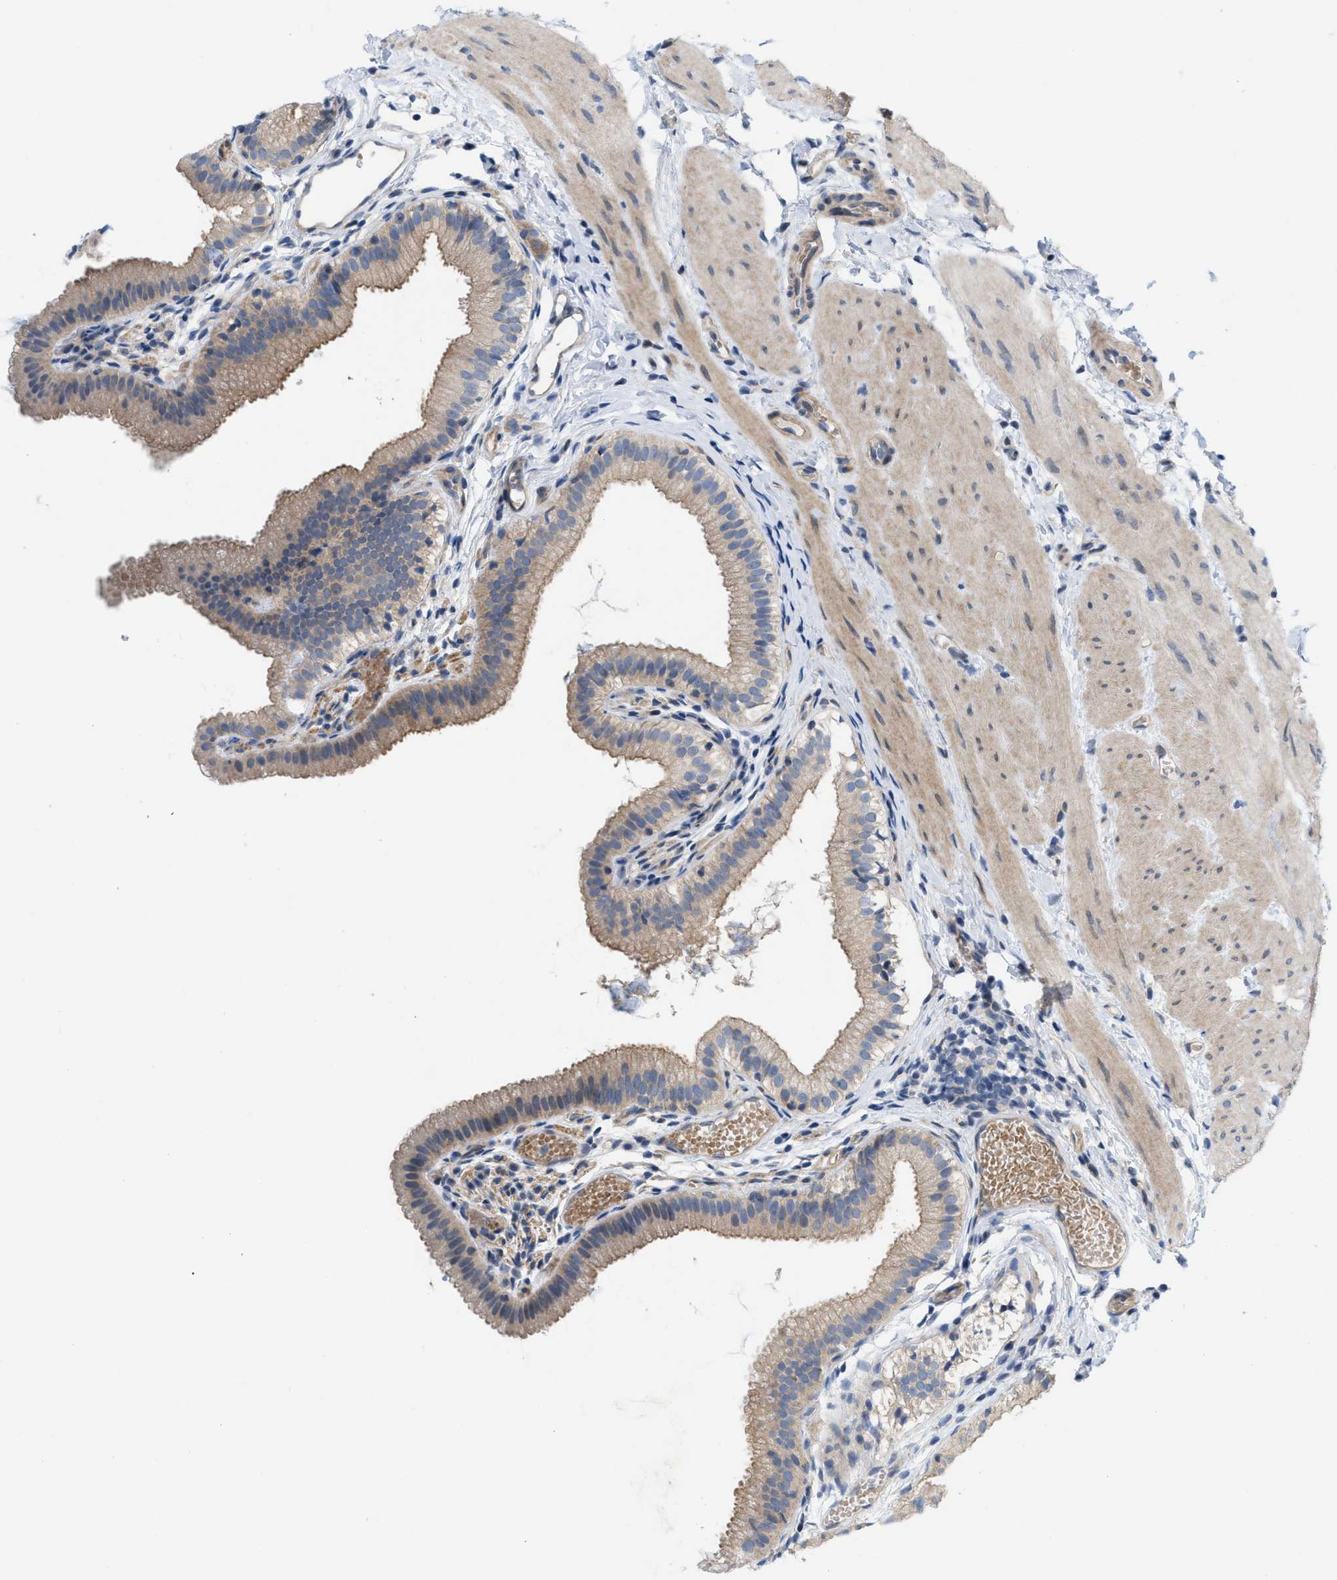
{"staining": {"intensity": "weak", "quantity": ">75%", "location": "cytoplasmic/membranous"}, "tissue": "gallbladder", "cell_type": "Glandular cells", "image_type": "normal", "snomed": [{"axis": "morphology", "description": "Normal tissue, NOS"}, {"axis": "topography", "description": "Gallbladder"}], "caption": "High-magnification brightfield microscopy of unremarkable gallbladder stained with DAB (brown) and counterstained with hematoxylin (blue). glandular cells exhibit weak cytoplasmic/membranous expression is identified in about>75% of cells.", "gene": "NDEL1", "patient": {"sex": "female", "age": 26}}